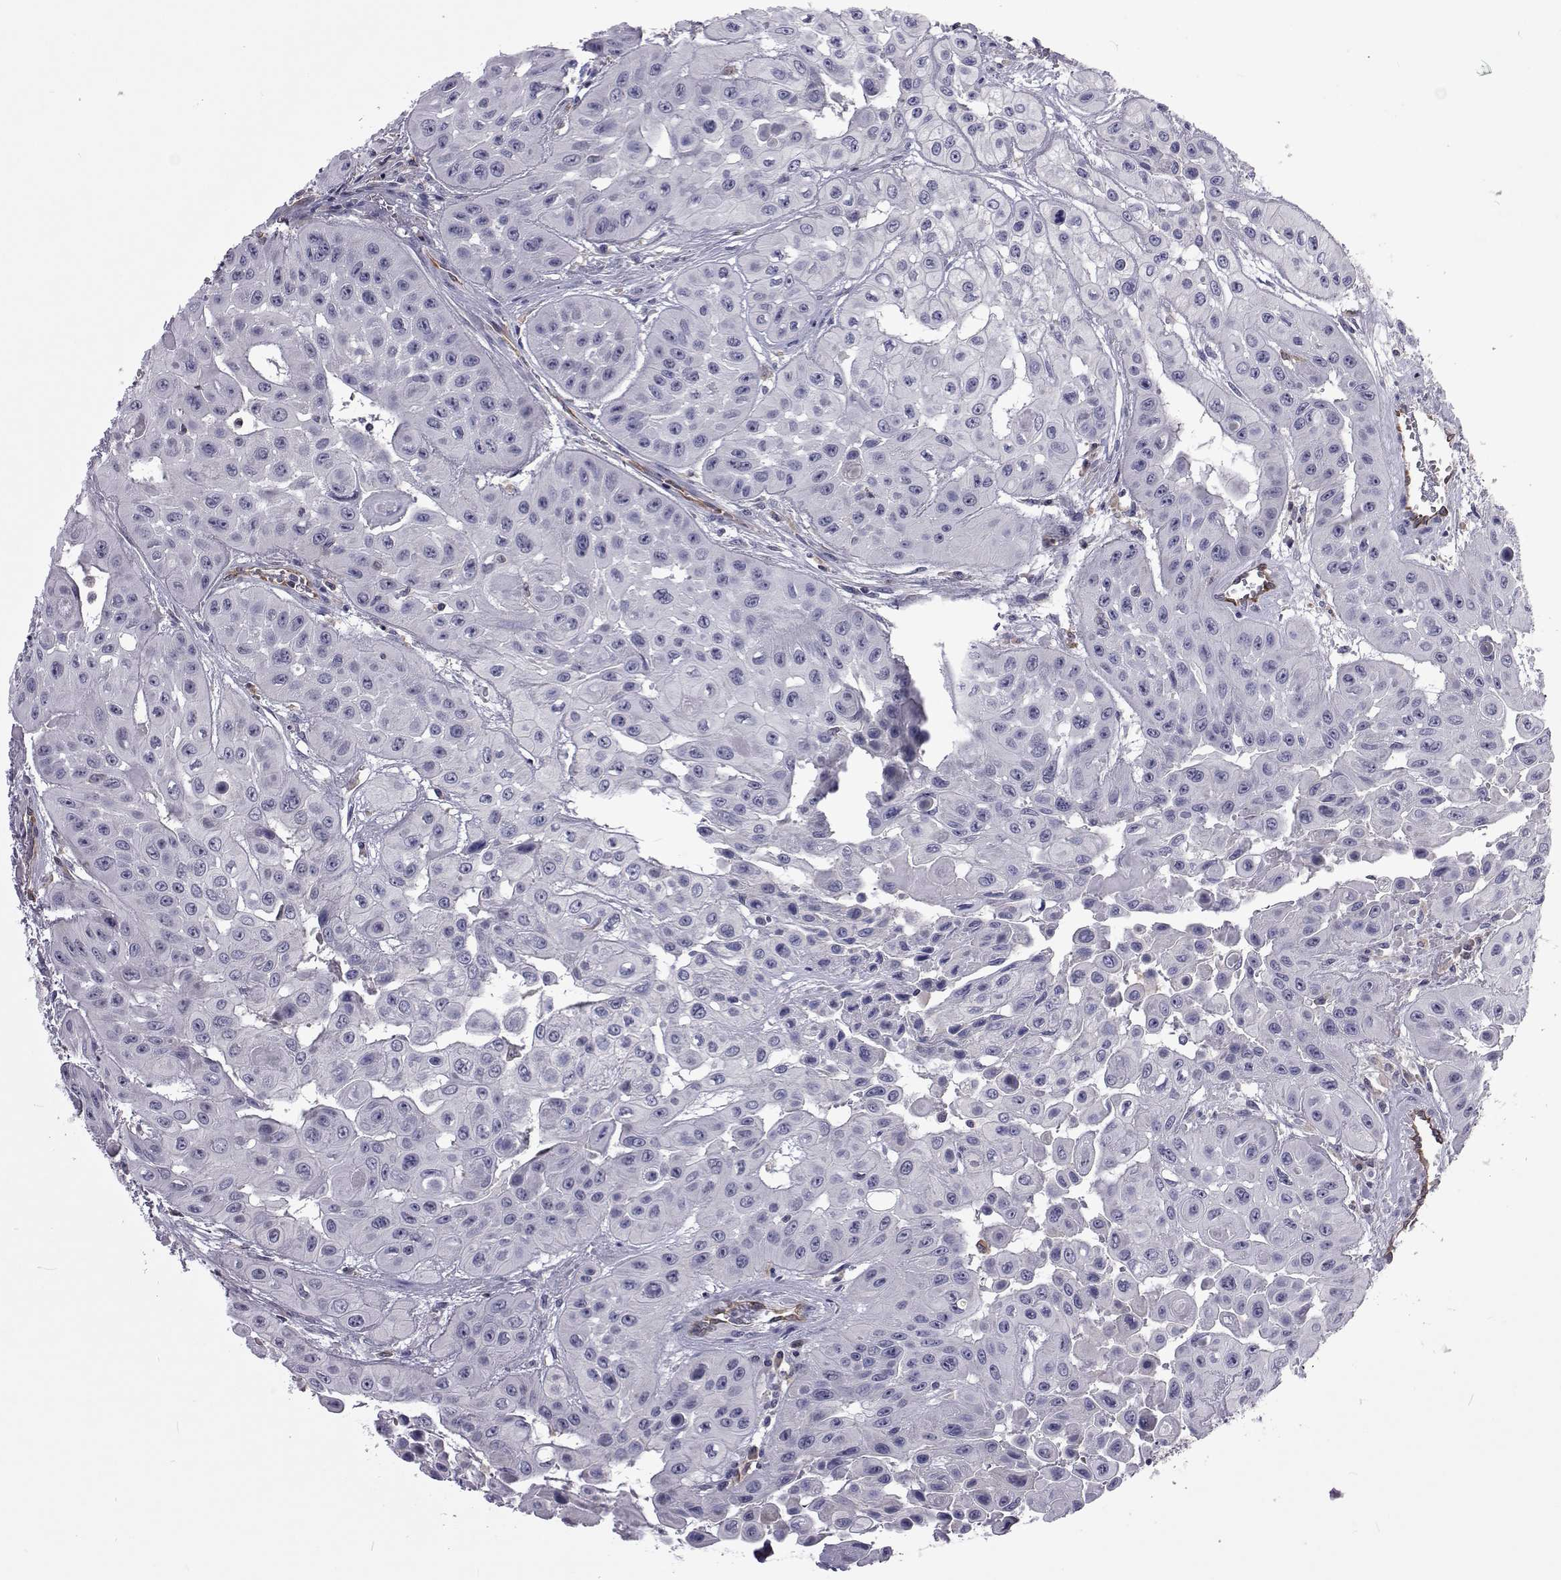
{"staining": {"intensity": "negative", "quantity": "none", "location": "none"}, "tissue": "head and neck cancer", "cell_type": "Tumor cells", "image_type": "cancer", "snomed": [{"axis": "morphology", "description": "Adenocarcinoma, NOS"}, {"axis": "topography", "description": "Head-Neck"}], "caption": "This is an immunohistochemistry micrograph of adenocarcinoma (head and neck). There is no expression in tumor cells.", "gene": "TCF15", "patient": {"sex": "male", "age": 73}}